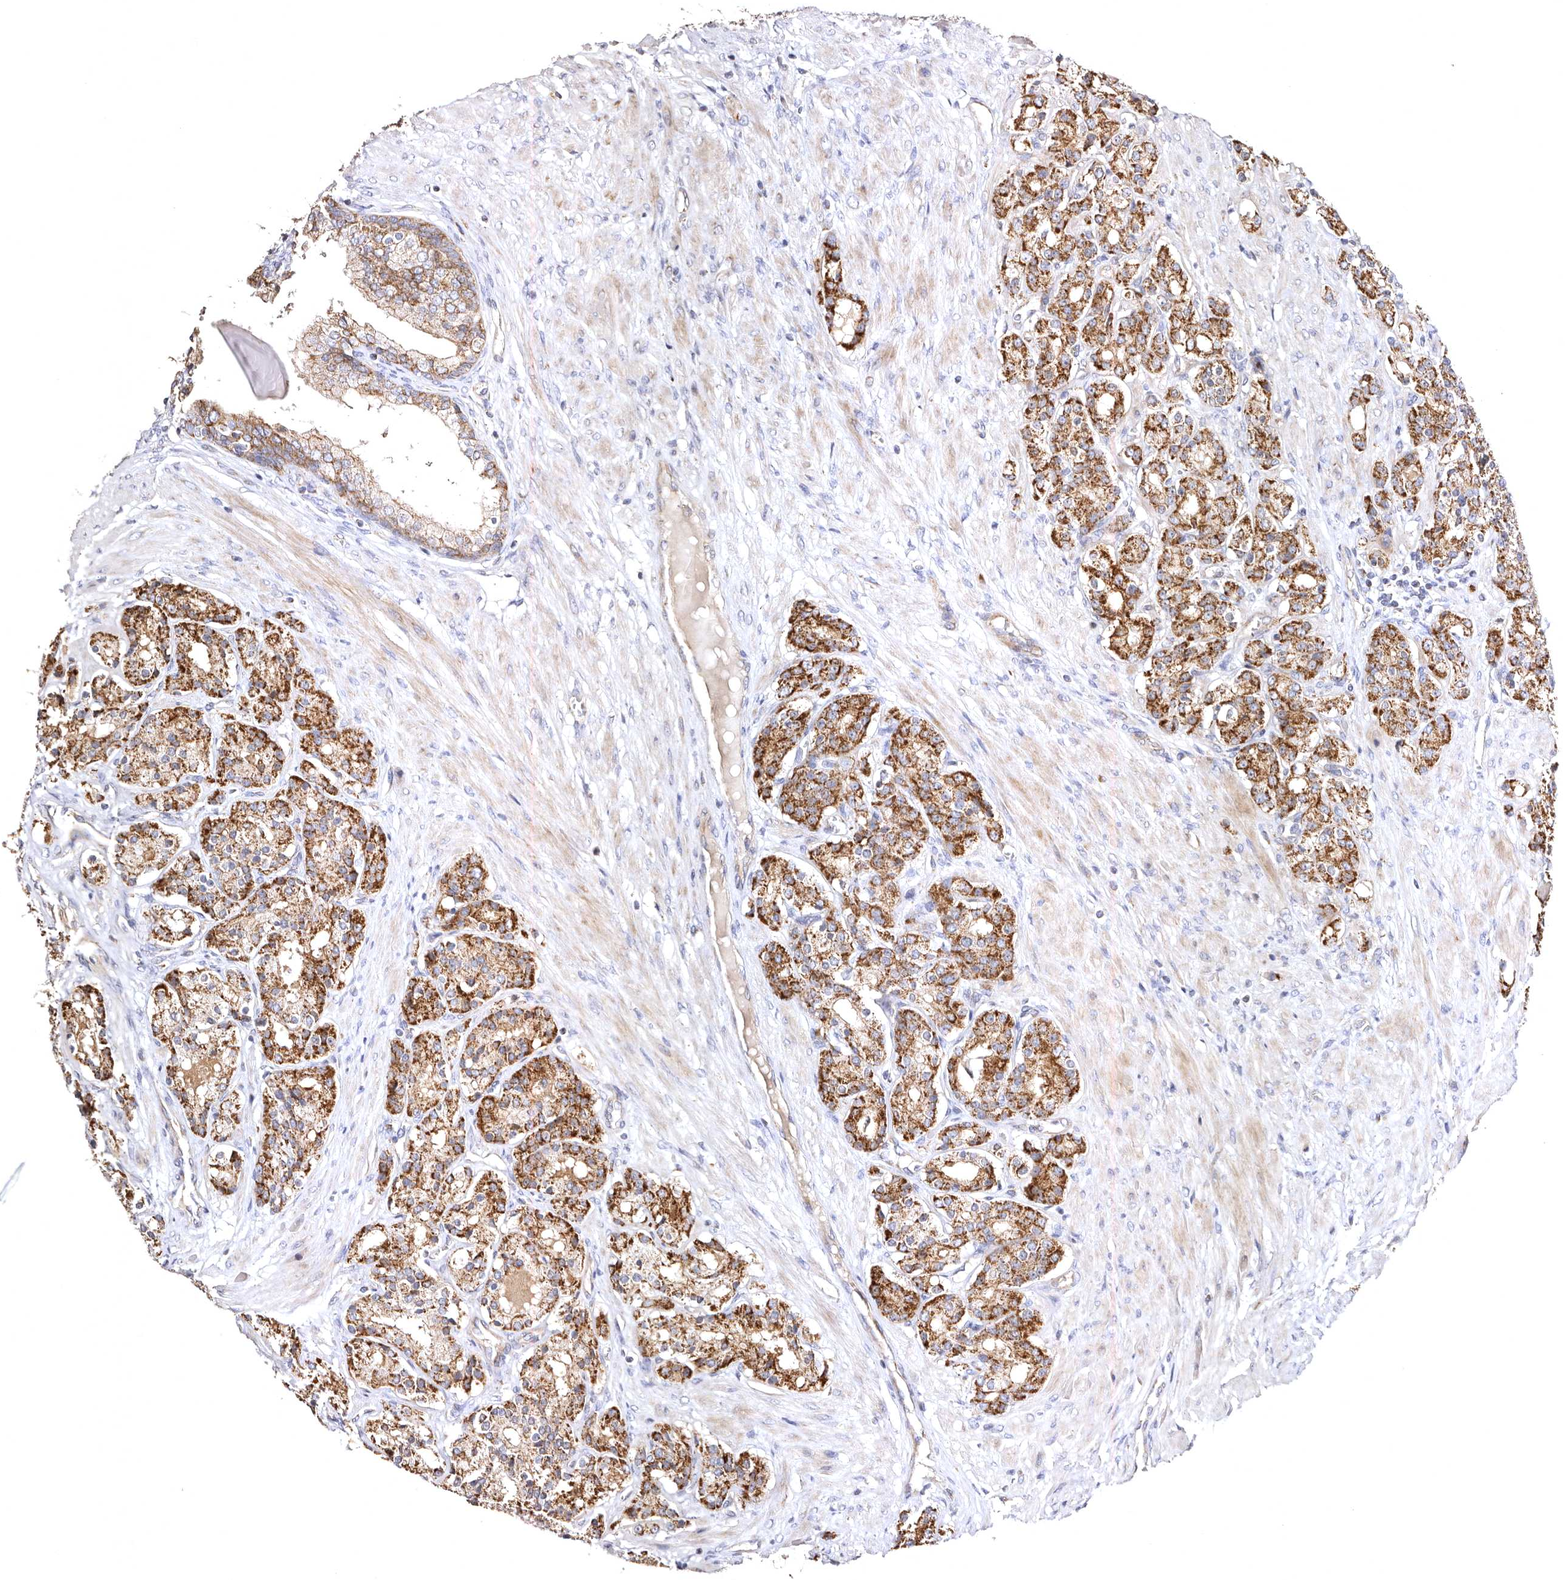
{"staining": {"intensity": "moderate", "quantity": ">75%", "location": "cytoplasmic/membranous"}, "tissue": "prostate cancer", "cell_type": "Tumor cells", "image_type": "cancer", "snomed": [{"axis": "morphology", "description": "Adenocarcinoma, High grade"}, {"axis": "topography", "description": "Prostate"}], "caption": "High-magnification brightfield microscopy of prostate adenocarcinoma (high-grade) stained with DAB (brown) and counterstained with hematoxylin (blue). tumor cells exhibit moderate cytoplasmic/membranous staining is identified in approximately>75% of cells.", "gene": "BAIAP2L1", "patient": {"sex": "male", "age": 60}}